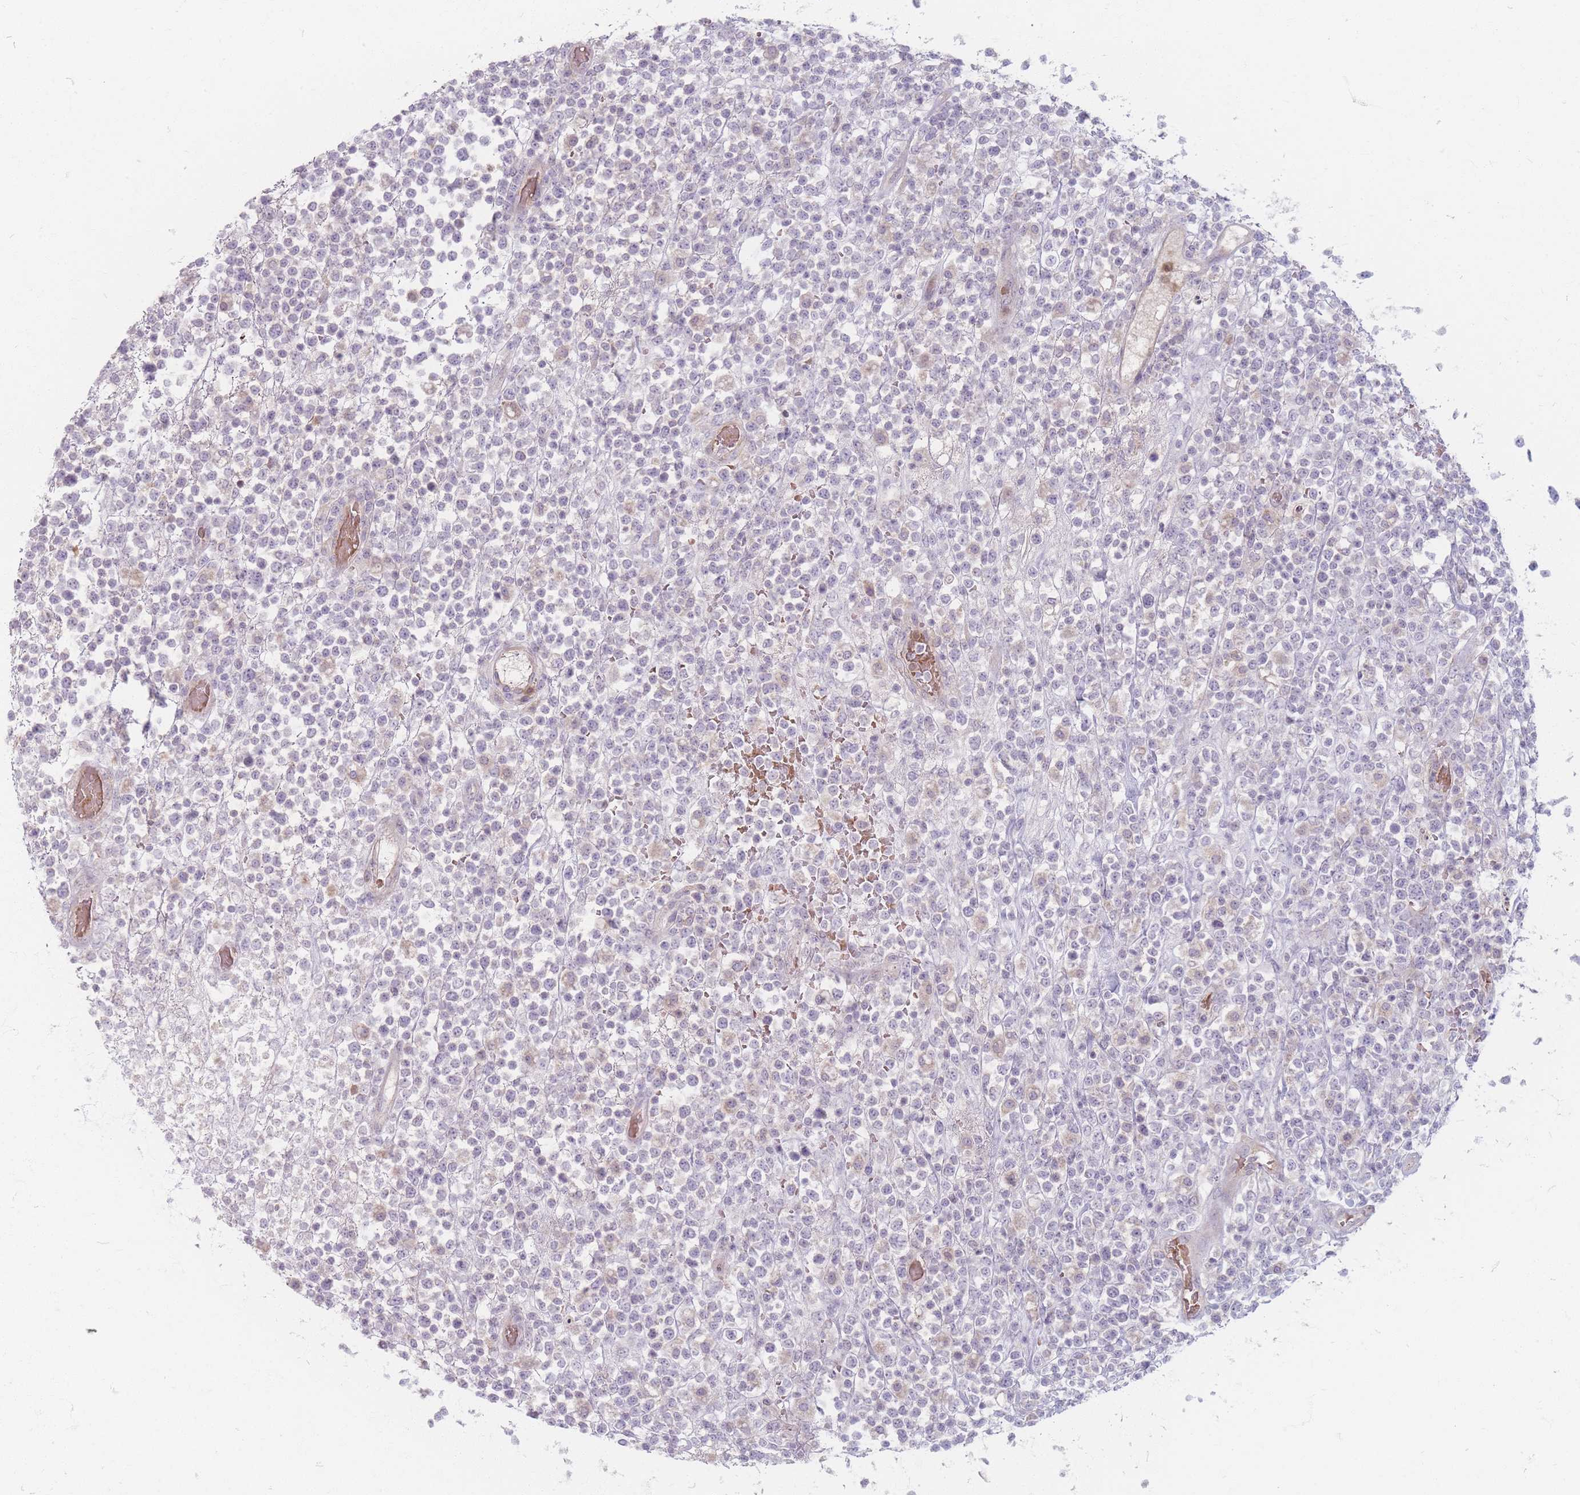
{"staining": {"intensity": "negative", "quantity": "none", "location": "none"}, "tissue": "lymphoma", "cell_type": "Tumor cells", "image_type": "cancer", "snomed": [{"axis": "morphology", "description": "Malignant lymphoma, non-Hodgkin's type, High grade"}, {"axis": "topography", "description": "Colon"}], "caption": "High power microscopy image of an IHC micrograph of lymphoma, revealing no significant positivity in tumor cells.", "gene": "CHCHD7", "patient": {"sex": "female", "age": 53}}